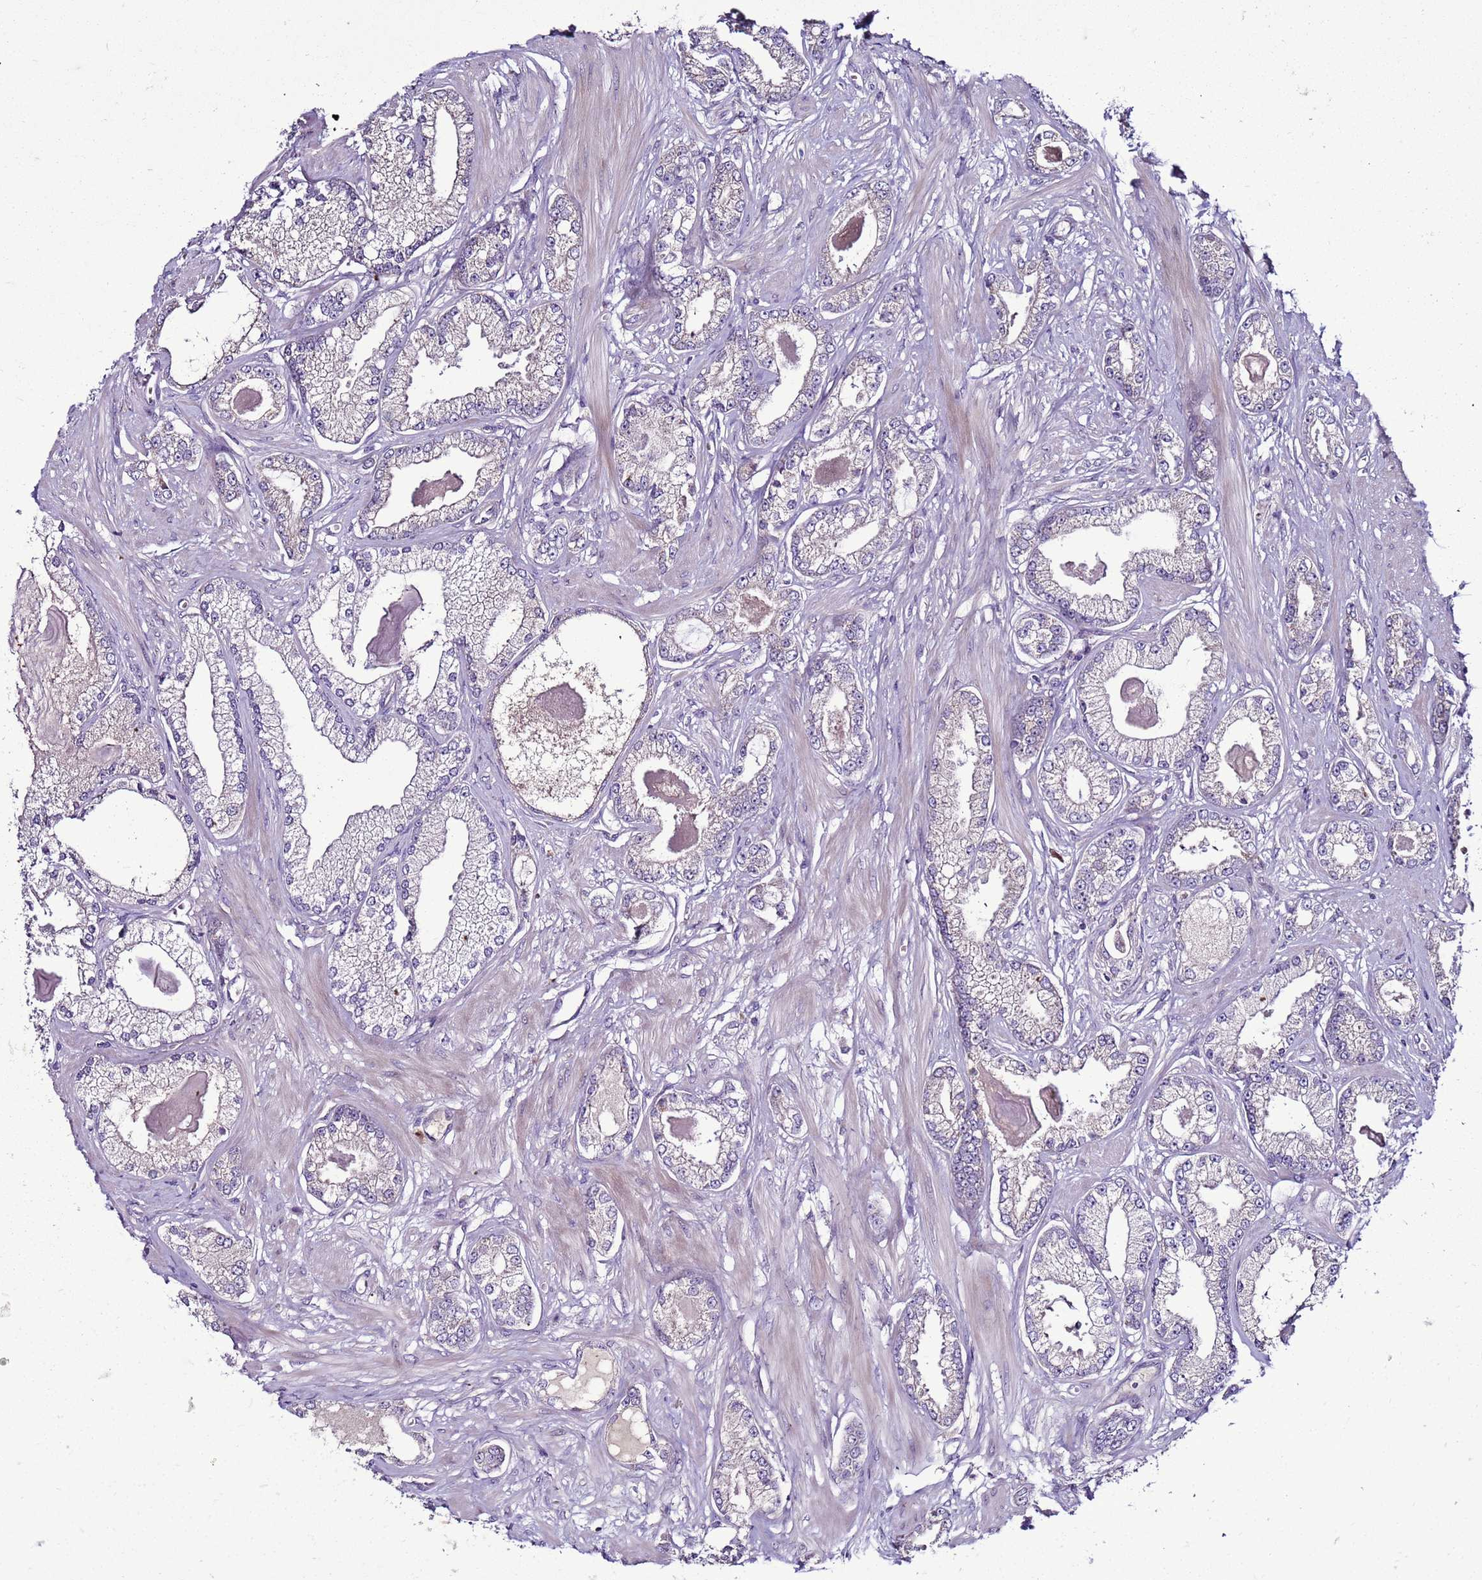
{"staining": {"intensity": "negative", "quantity": "none", "location": "none"}, "tissue": "prostate cancer", "cell_type": "Tumor cells", "image_type": "cancer", "snomed": [{"axis": "morphology", "description": "Adenocarcinoma, Low grade"}, {"axis": "topography", "description": "Prostate"}], "caption": "Tumor cells show no significant protein staining in adenocarcinoma (low-grade) (prostate).", "gene": "RABL2B", "patient": {"sex": "male", "age": 64}}